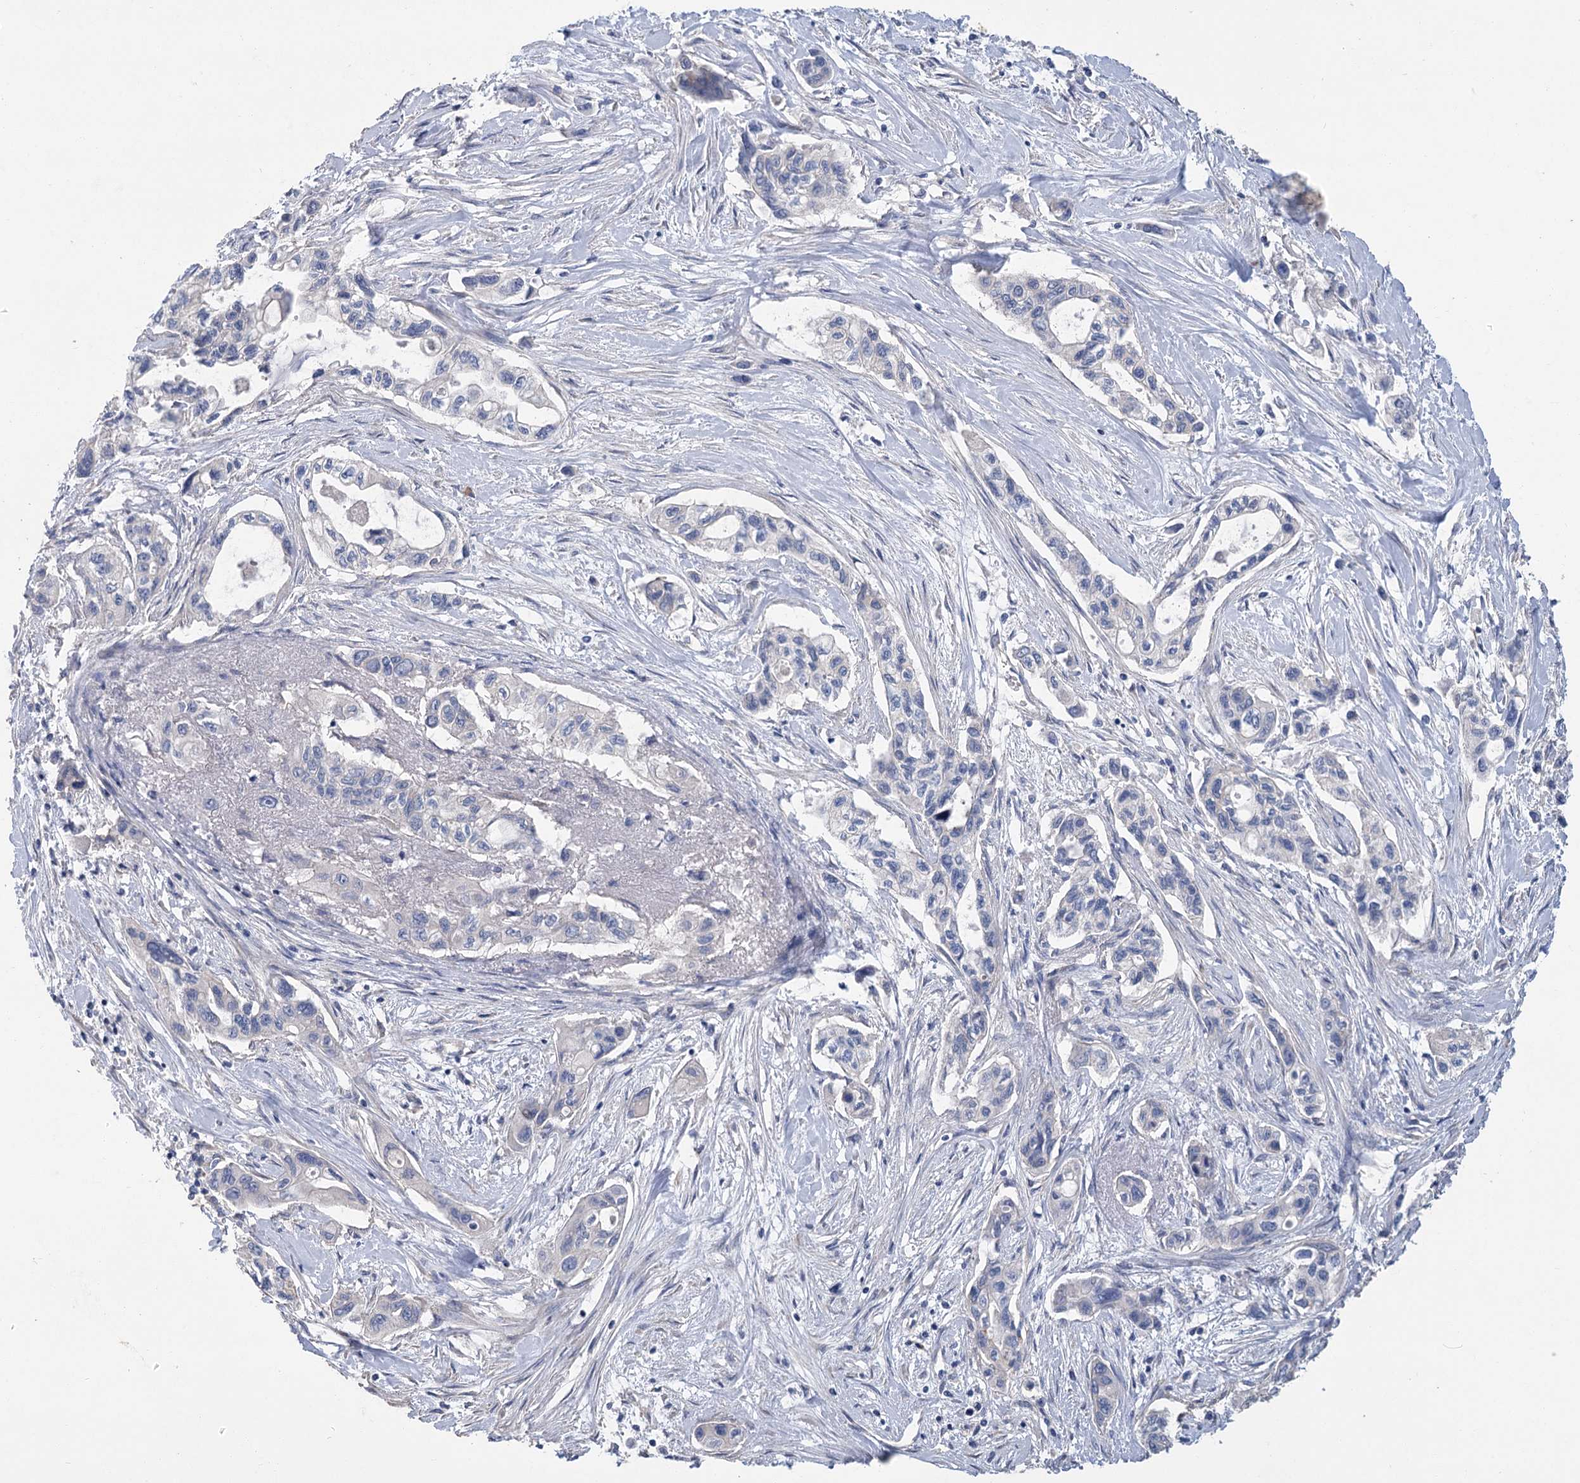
{"staining": {"intensity": "negative", "quantity": "none", "location": "none"}, "tissue": "pancreatic cancer", "cell_type": "Tumor cells", "image_type": "cancer", "snomed": [{"axis": "morphology", "description": "Adenocarcinoma, NOS"}, {"axis": "topography", "description": "Pancreas"}], "caption": "High power microscopy image of an immunohistochemistry image of pancreatic cancer (adenocarcinoma), revealing no significant positivity in tumor cells. (DAB immunohistochemistry, high magnification).", "gene": "SLC9A3", "patient": {"sex": "male", "age": 75}}